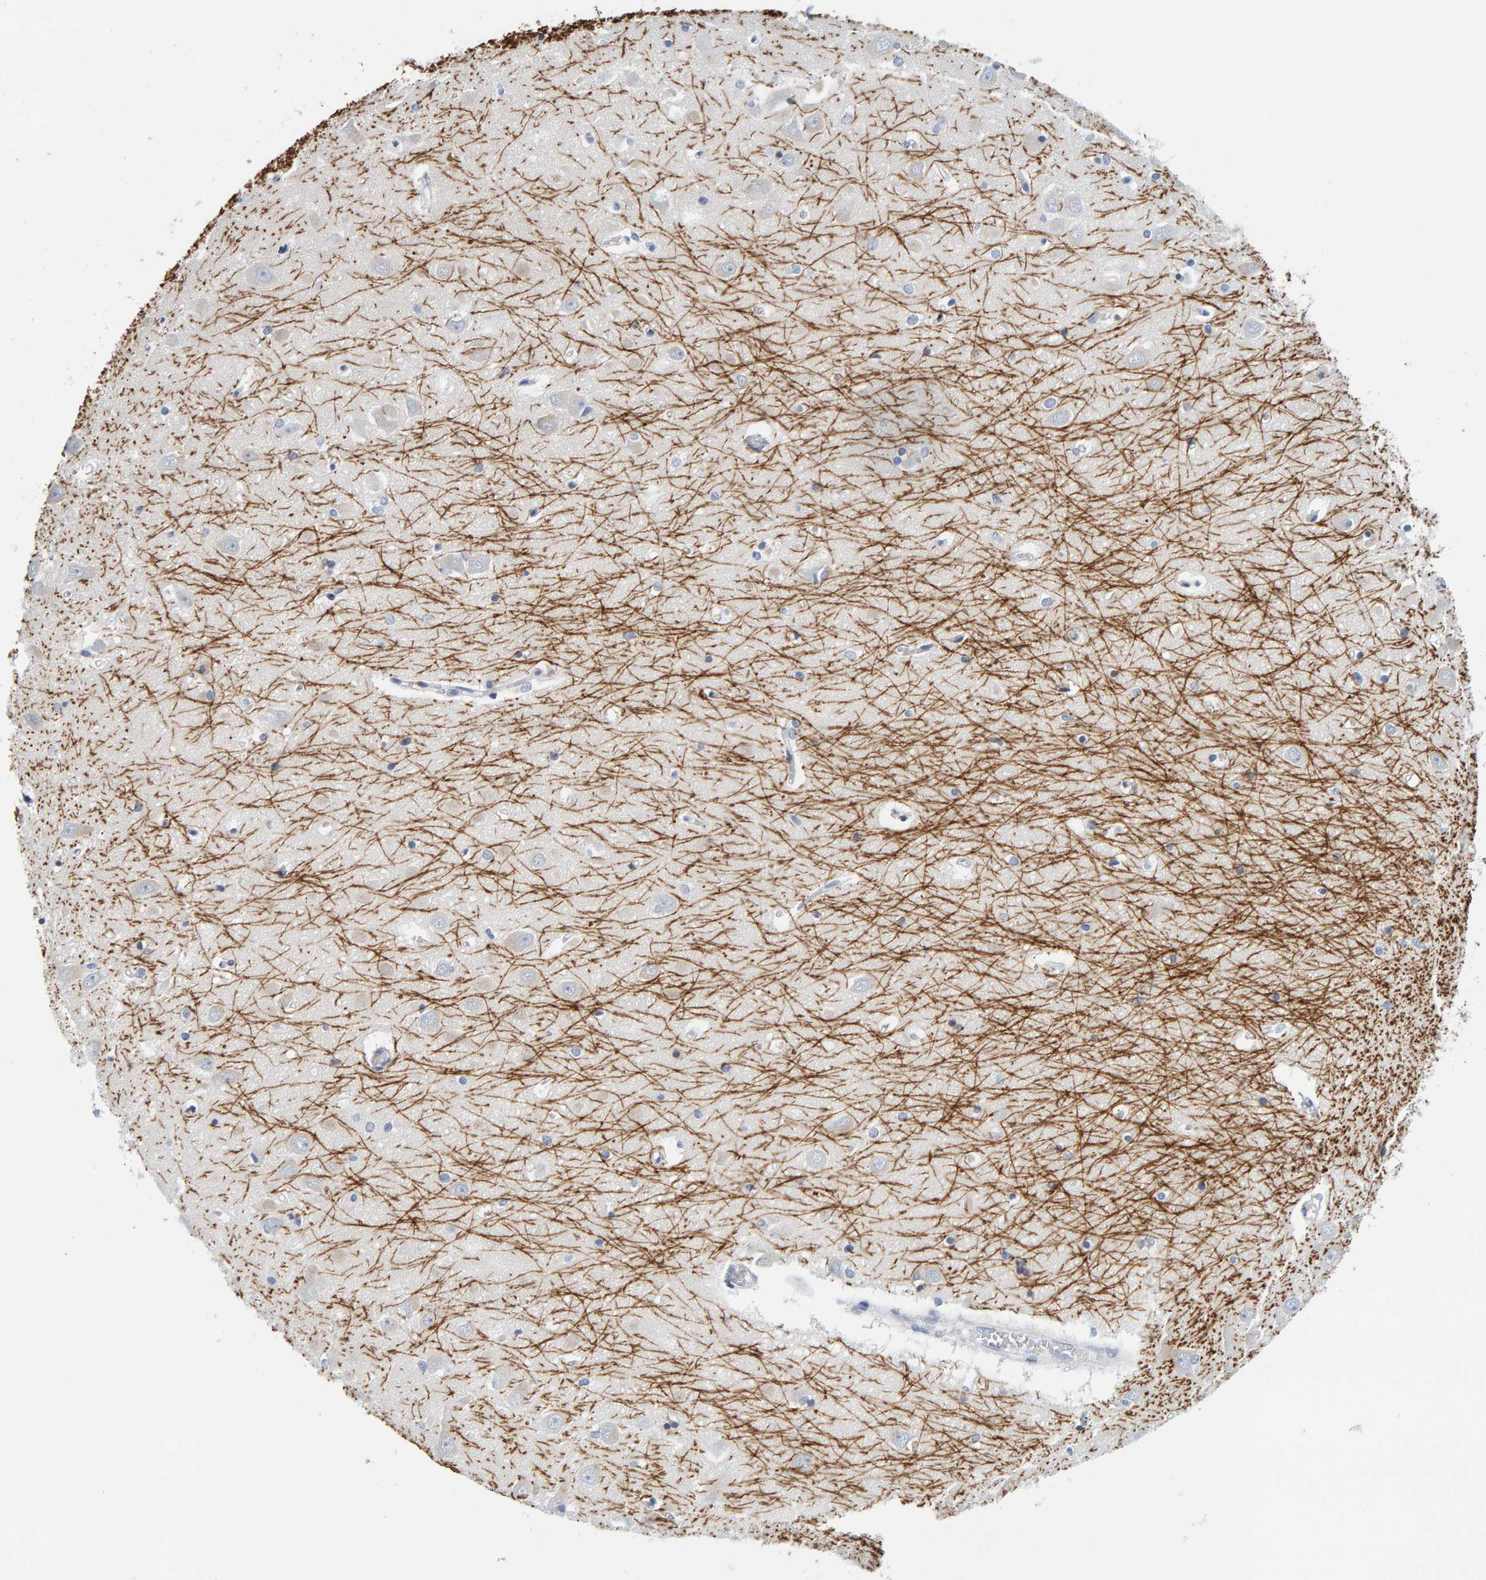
{"staining": {"intensity": "moderate", "quantity": "<25%", "location": "cytoplasmic/membranous"}, "tissue": "hippocampus", "cell_type": "Glial cells", "image_type": "normal", "snomed": [{"axis": "morphology", "description": "Normal tissue, NOS"}, {"axis": "topography", "description": "Hippocampus"}], "caption": "High-magnification brightfield microscopy of unremarkable hippocampus stained with DAB (3,3'-diaminobenzidine) (brown) and counterstained with hematoxylin (blue). glial cells exhibit moderate cytoplasmic/membranous expression is appreciated in approximately<25% of cells.", "gene": "MOG", "patient": {"sex": "male", "age": 70}}